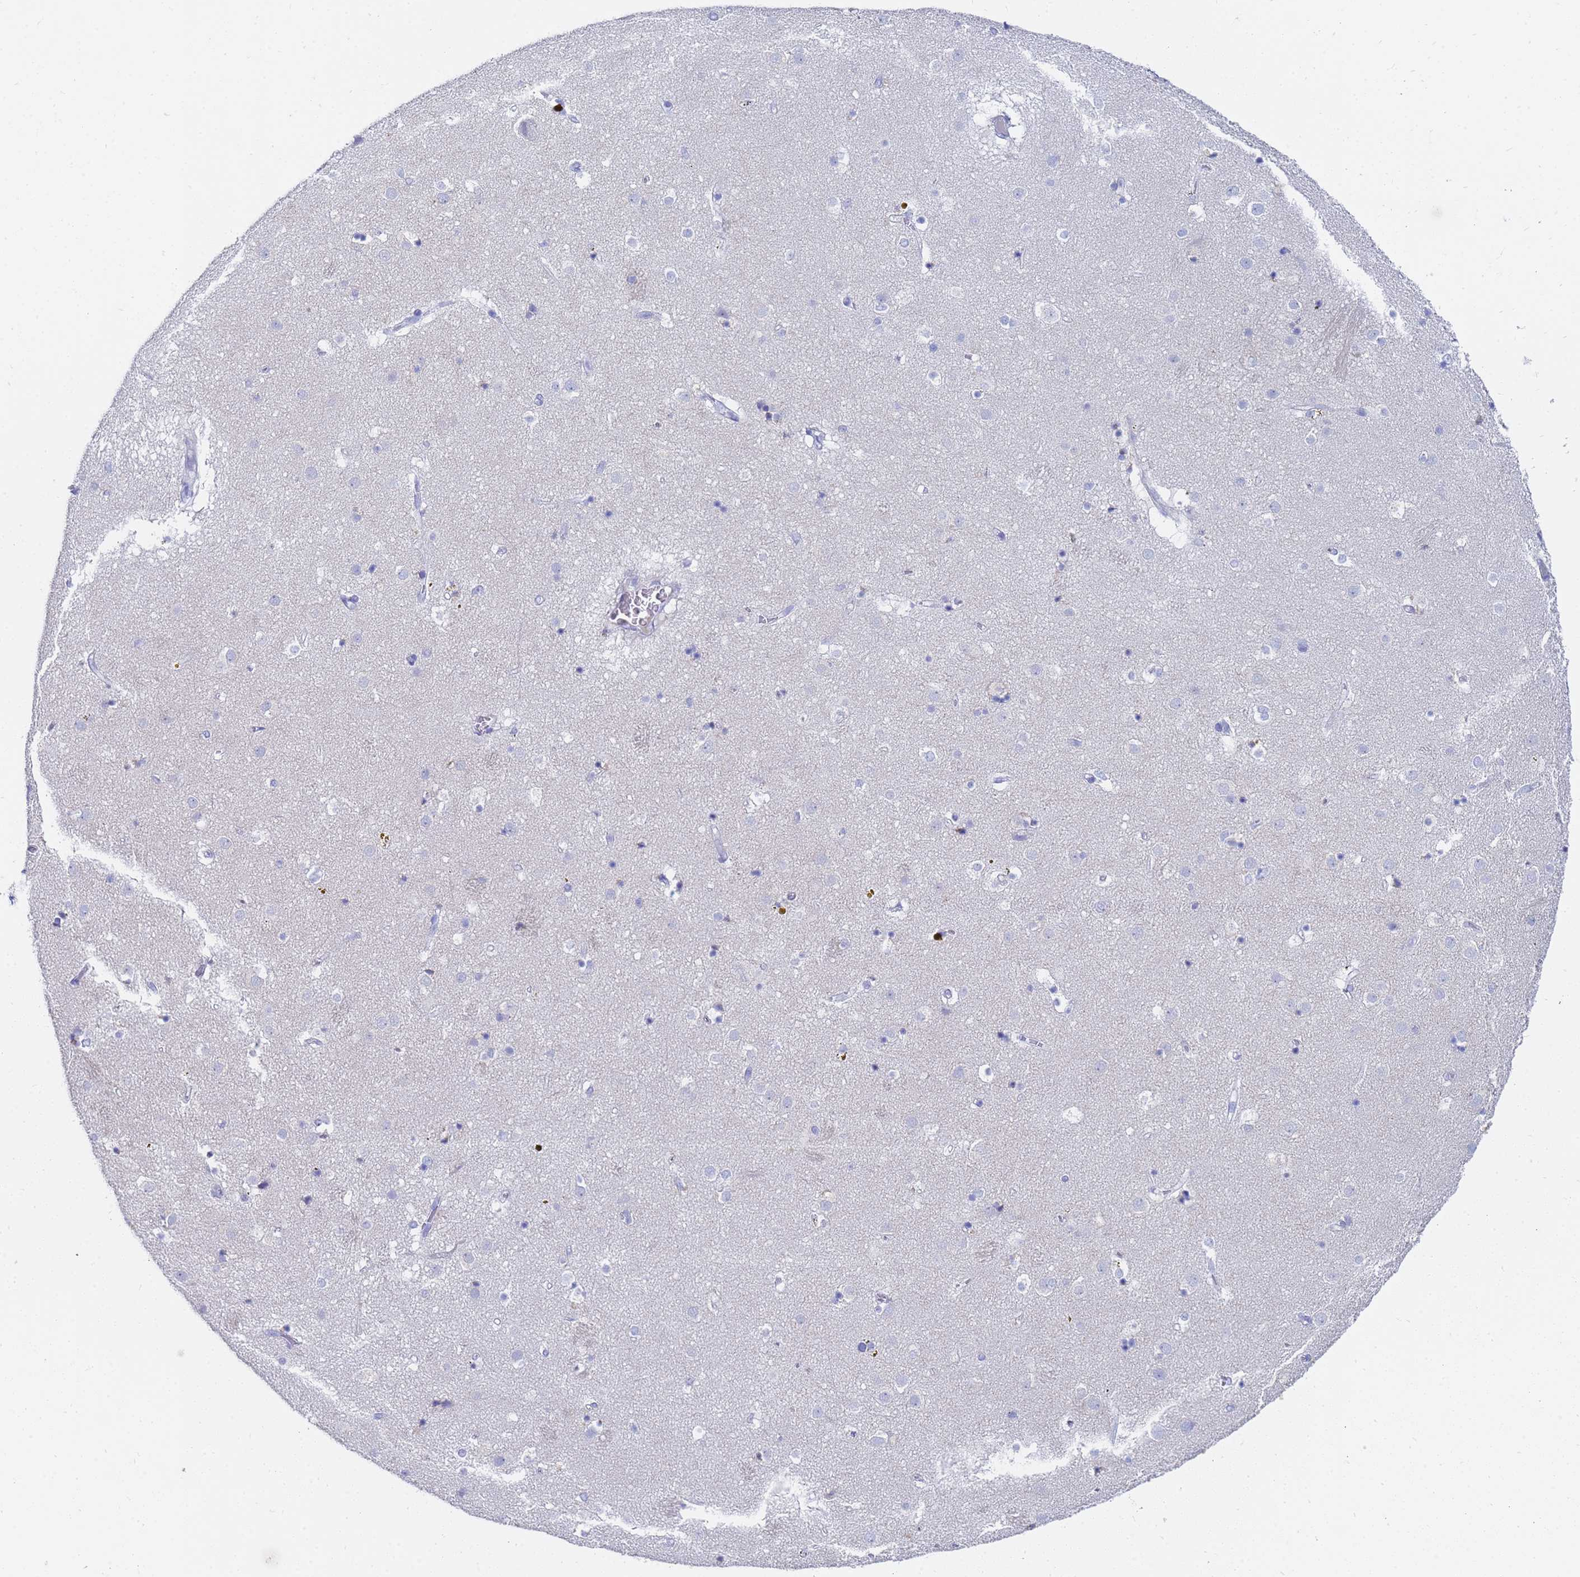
{"staining": {"intensity": "negative", "quantity": "none", "location": "none"}, "tissue": "caudate", "cell_type": "Glial cells", "image_type": "normal", "snomed": [{"axis": "morphology", "description": "Normal tissue, NOS"}, {"axis": "topography", "description": "Lateral ventricle wall"}], "caption": "This is a histopathology image of immunohistochemistry staining of unremarkable caudate, which shows no expression in glial cells.", "gene": "C2orf72", "patient": {"sex": "male", "age": 70}}